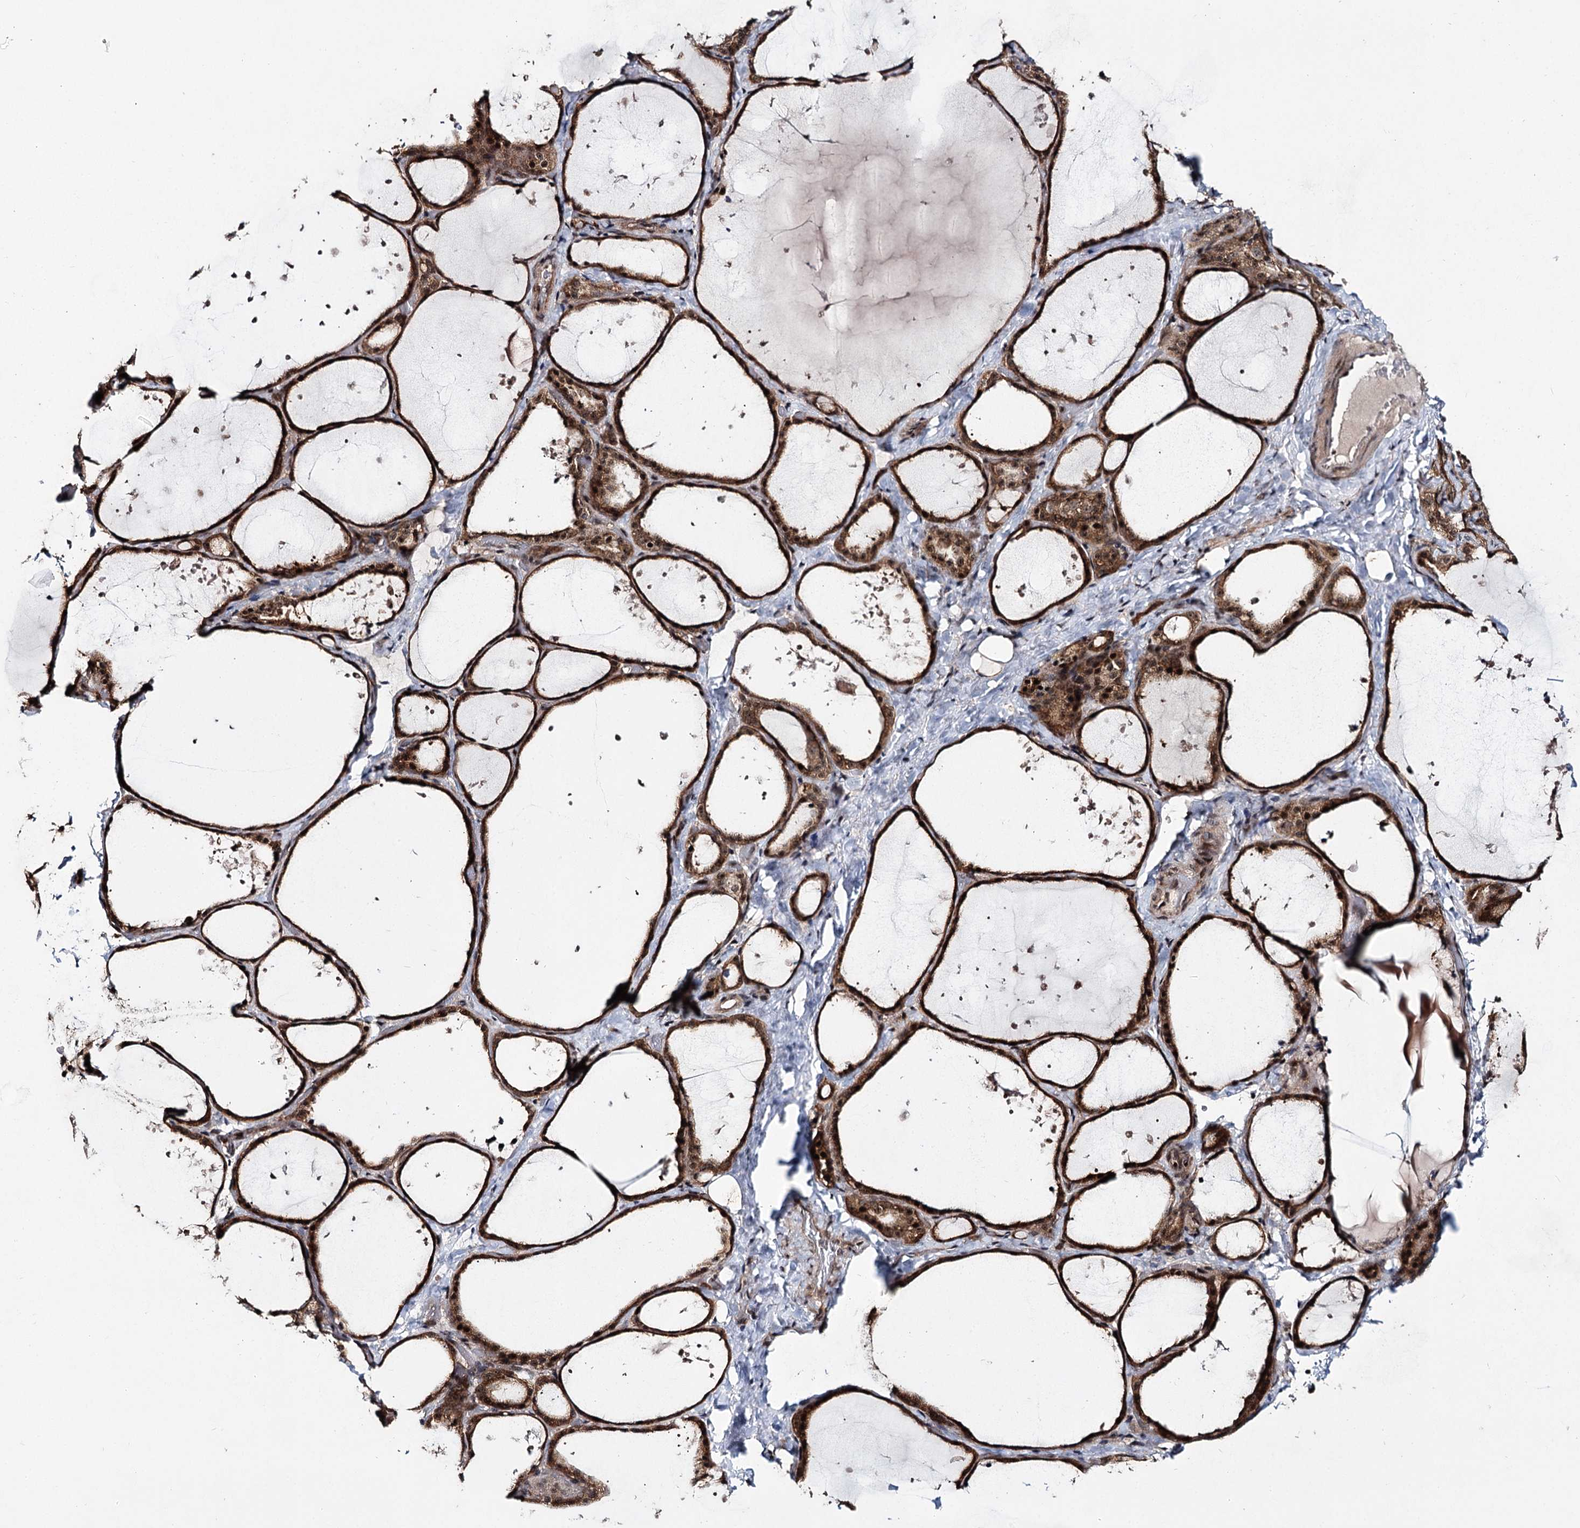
{"staining": {"intensity": "strong", "quantity": ">75%", "location": "cytoplasmic/membranous,nuclear"}, "tissue": "thyroid gland", "cell_type": "Glandular cells", "image_type": "normal", "snomed": [{"axis": "morphology", "description": "Normal tissue, NOS"}, {"axis": "topography", "description": "Thyroid gland"}], "caption": "Protein staining reveals strong cytoplasmic/membranous,nuclear expression in approximately >75% of glandular cells in benign thyroid gland. The staining is performed using DAB (3,3'-diaminobenzidine) brown chromogen to label protein expression. The nuclei are counter-stained blue using hematoxylin.", "gene": "MKNK2", "patient": {"sex": "female", "age": 44}}